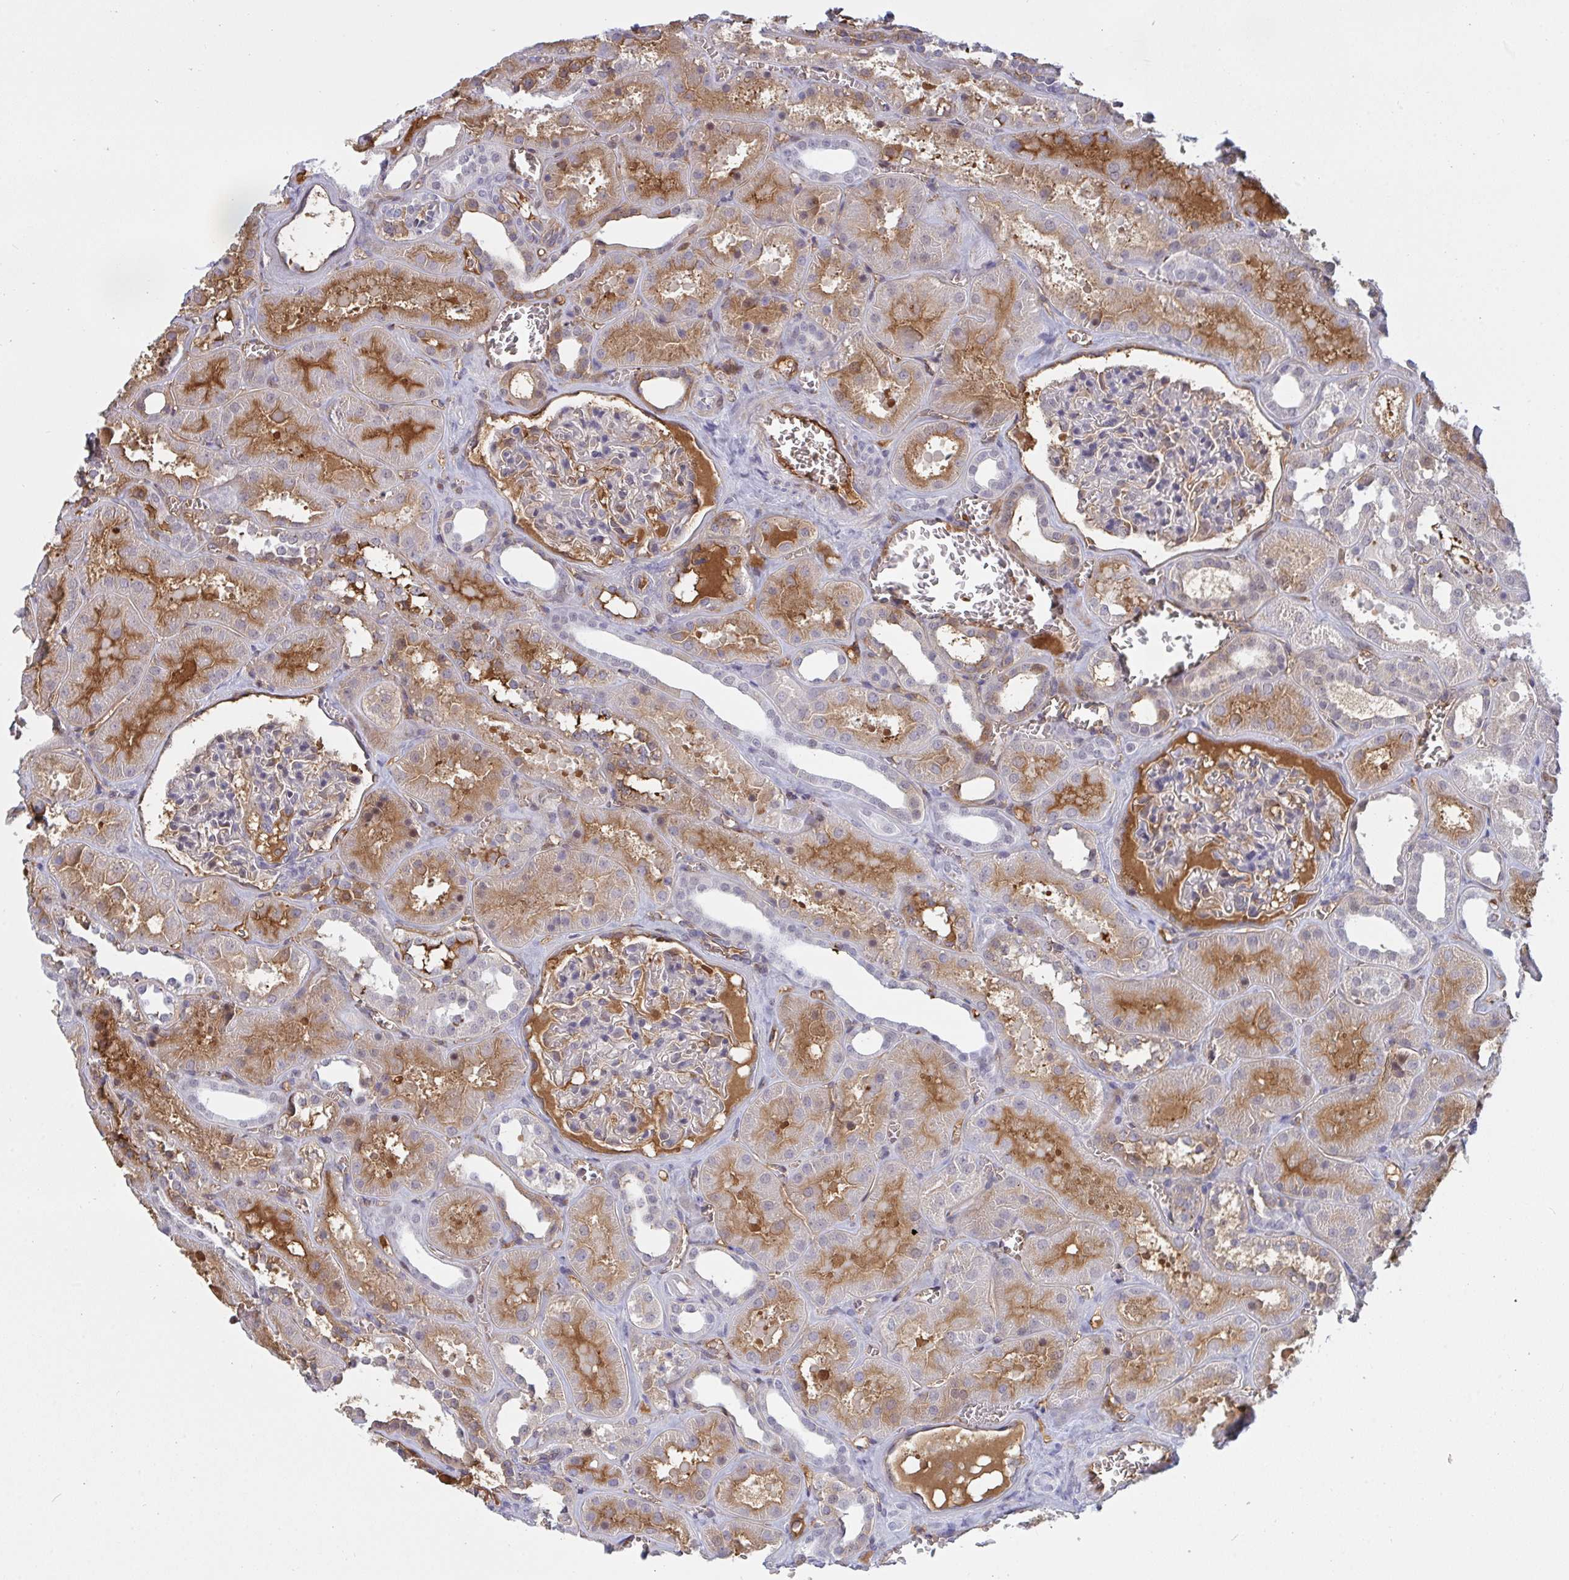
{"staining": {"intensity": "weak", "quantity": "<25%", "location": "nuclear"}, "tissue": "kidney", "cell_type": "Cells in glomeruli", "image_type": "normal", "snomed": [{"axis": "morphology", "description": "Normal tissue, NOS"}, {"axis": "topography", "description": "Kidney"}], "caption": "The photomicrograph exhibits no significant expression in cells in glomeruli of kidney.", "gene": "DSCAML1", "patient": {"sex": "female", "age": 41}}